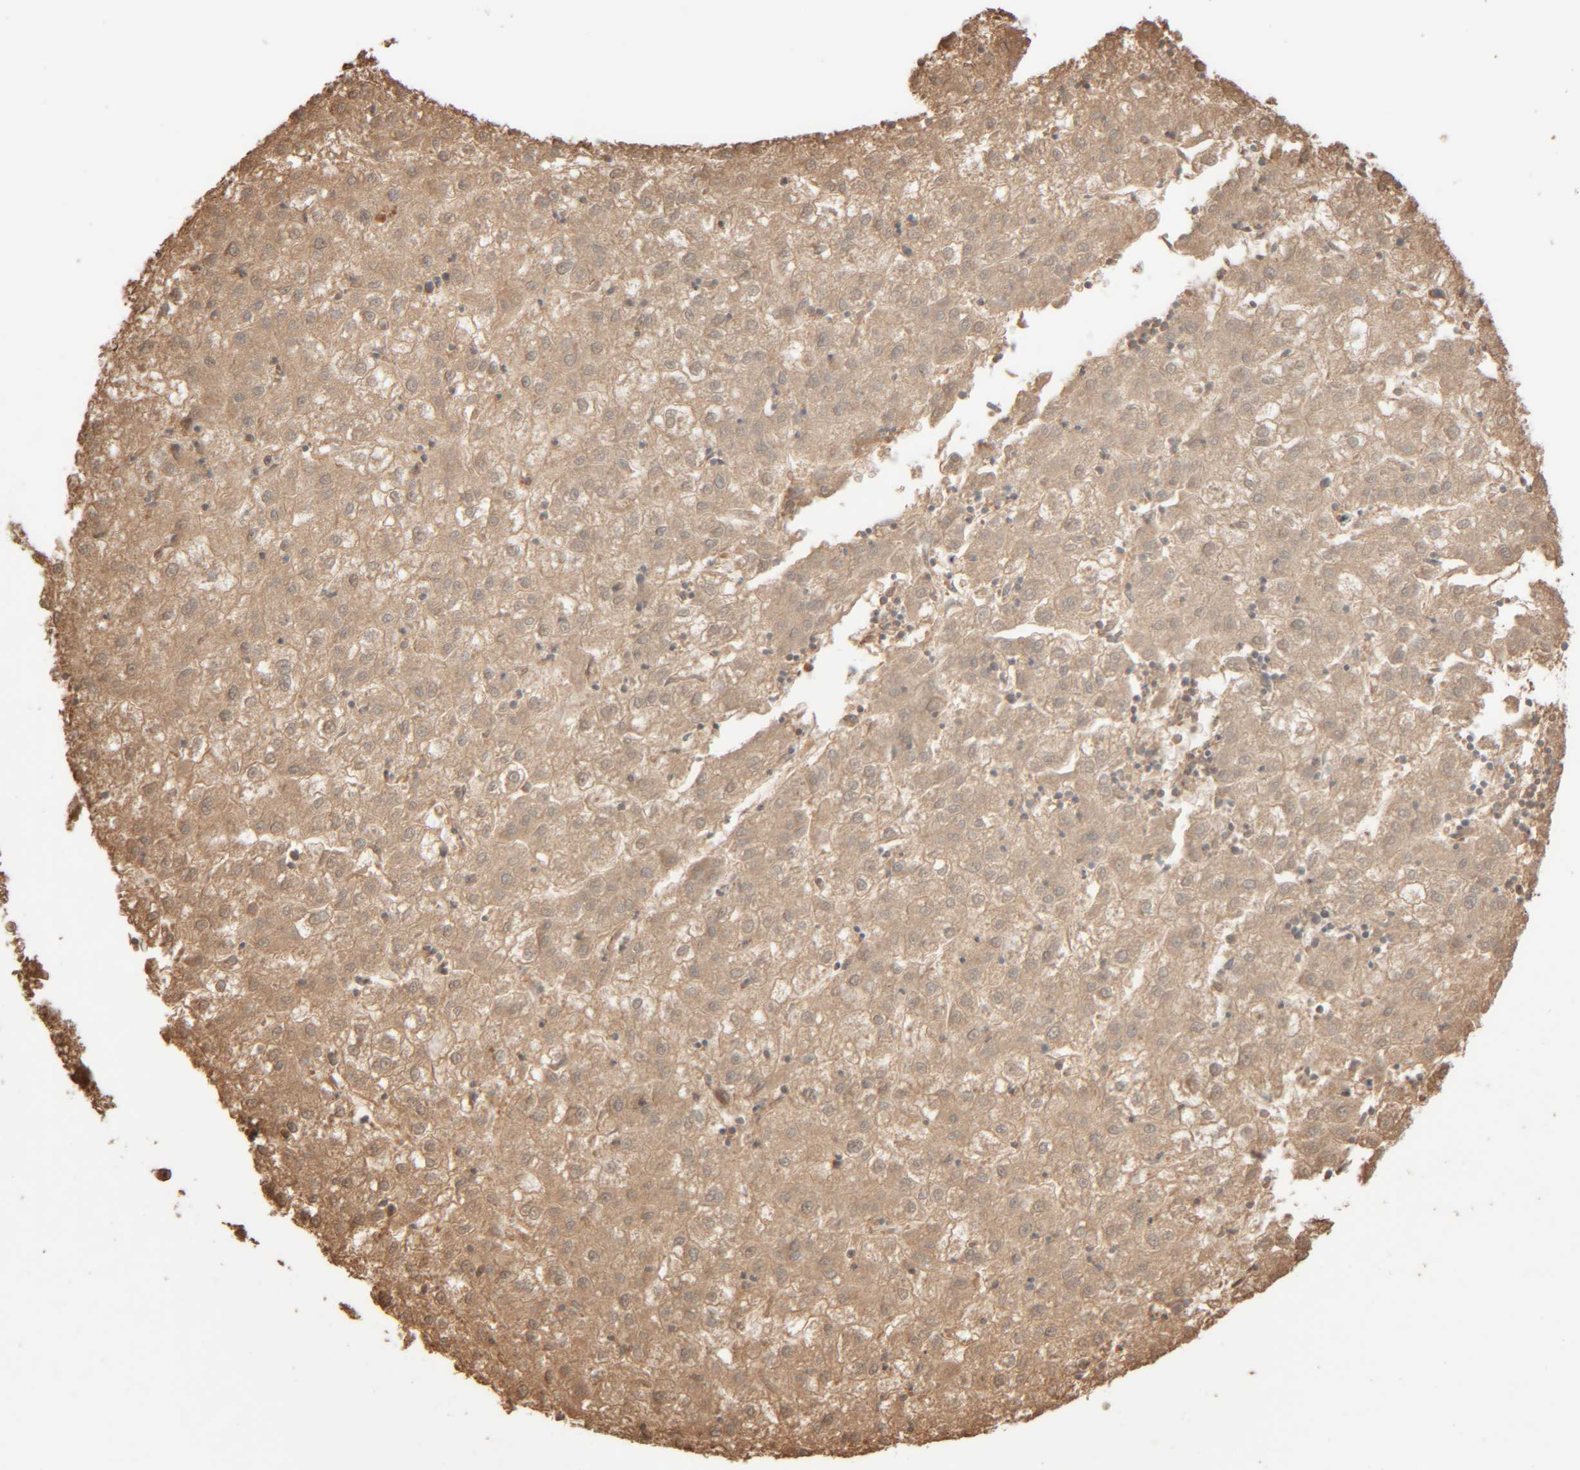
{"staining": {"intensity": "weak", "quantity": ">75%", "location": "cytoplasmic/membranous"}, "tissue": "liver cancer", "cell_type": "Tumor cells", "image_type": "cancer", "snomed": [{"axis": "morphology", "description": "Carcinoma, Hepatocellular, NOS"}, {"axis": "topography", "description": "Liver"}], "caption": "Immunohistochemical staining of hepatocellular carcinoma (liver) exhibits low levels of weak cytoplasmic/membranous positivity in about >75% of tumor cells. The staining was performed using DAB (3,3'-diaminobenzidine), with brown indicating positive protein expression. Nuclei are stained blue with hematoxylin.", "gene": "RIDA", "patient": {"sex": "male", "age": 72}}